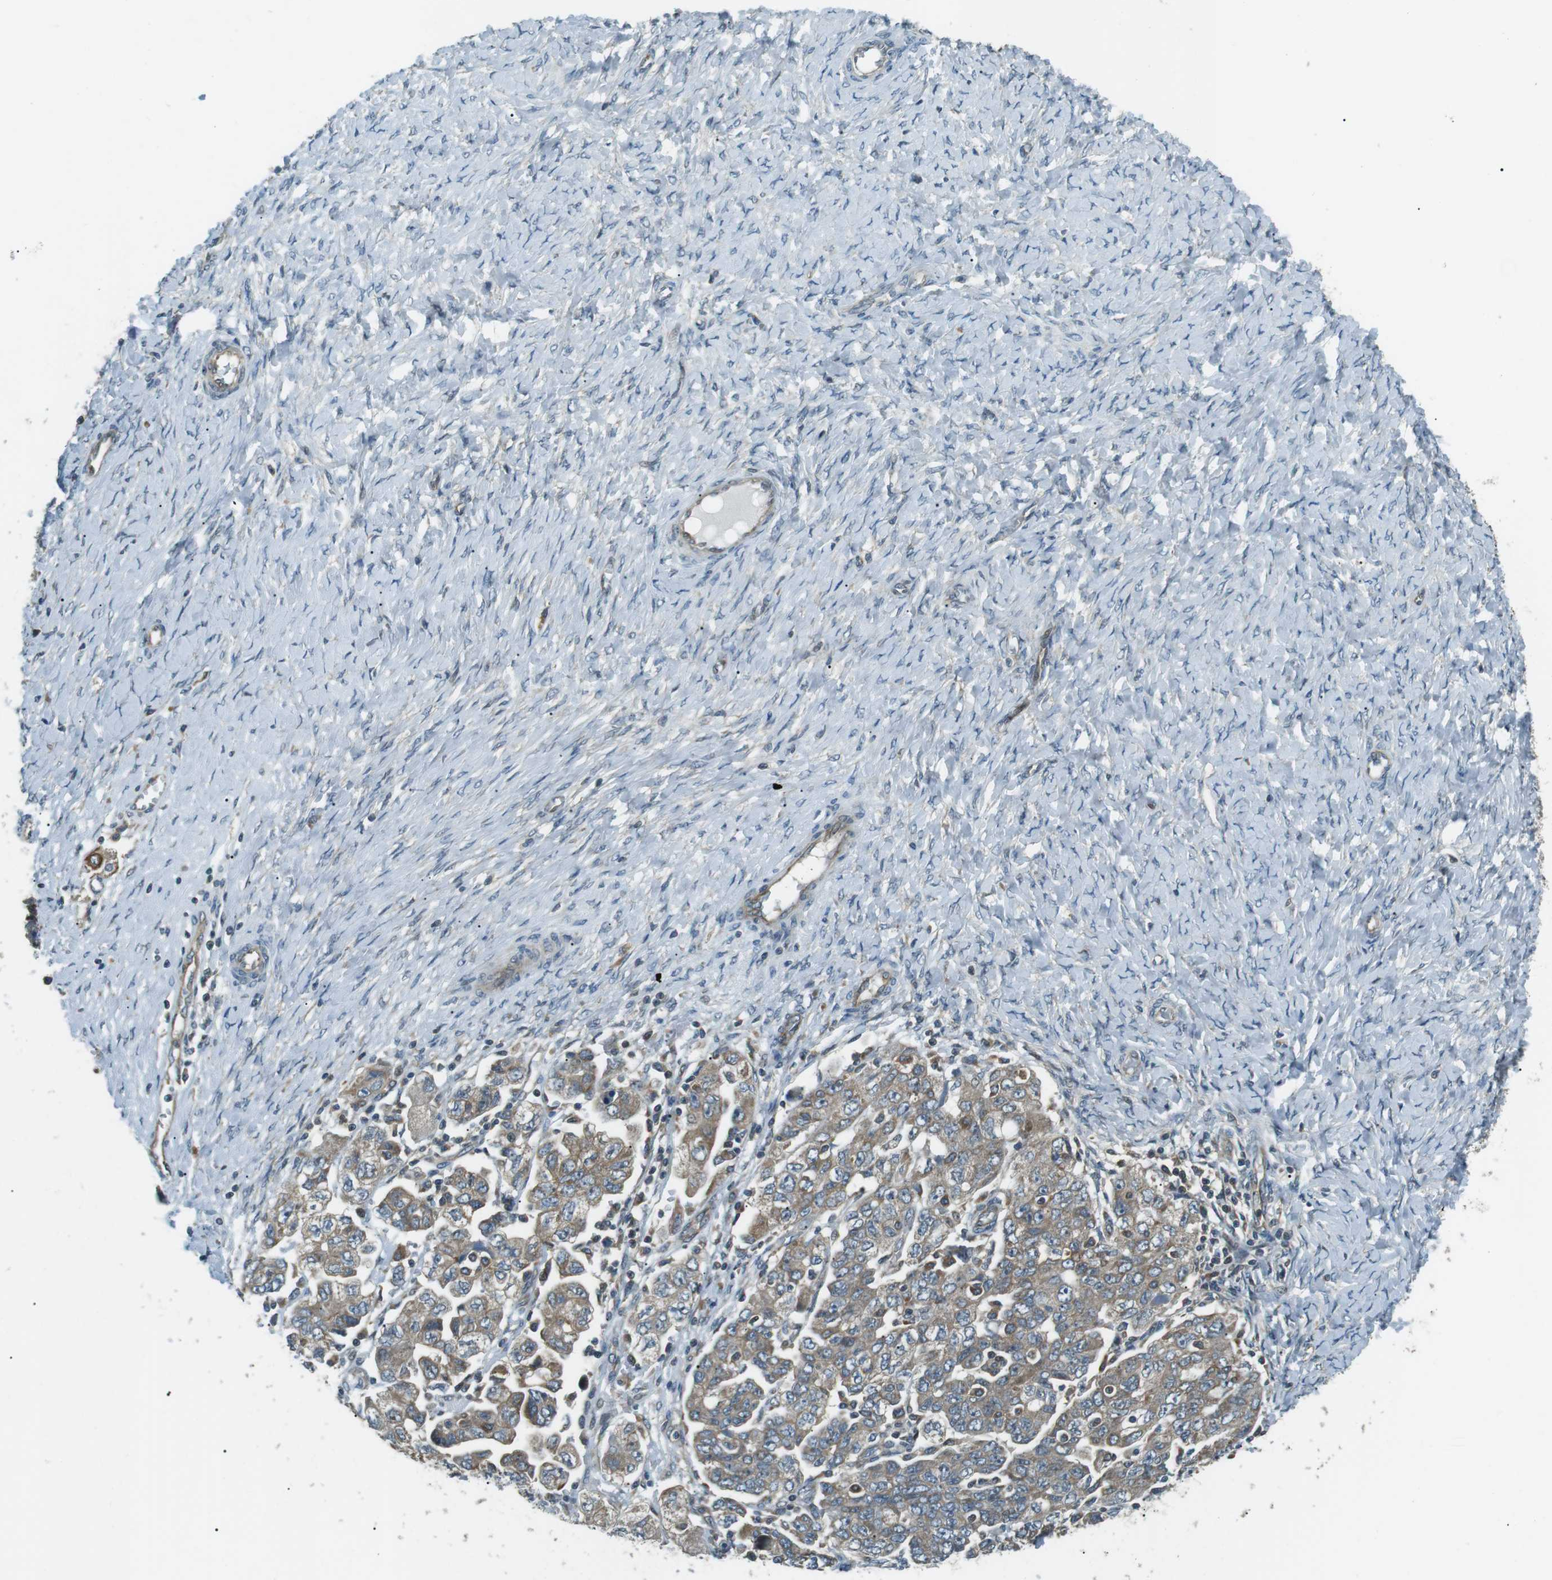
{"staining": {"intensity": "moderate", "quantity": ">75%", "location": "cytoplasmic/membranous"}, "tissue": "ovarian cancer", "cell_type": "Tumor cells", "image_type": "cancer", "snomed": [{"axis": "morphology", "description": "Carcinoma, NOS"}, {"axis": "morphology", "description": "Cystadenocarcinoma, serous, NOS"}, {"axis": "topography", "description": "Ovary"}], "caption": "This image demonstrates IHC staining of human ovarian carcinoma, with medium moderate cytoplasmic/membranous expression in approximately >75% of tumor cells.", "gene": "TMEM74", "patient": {"sex": "female", "age": 69}}